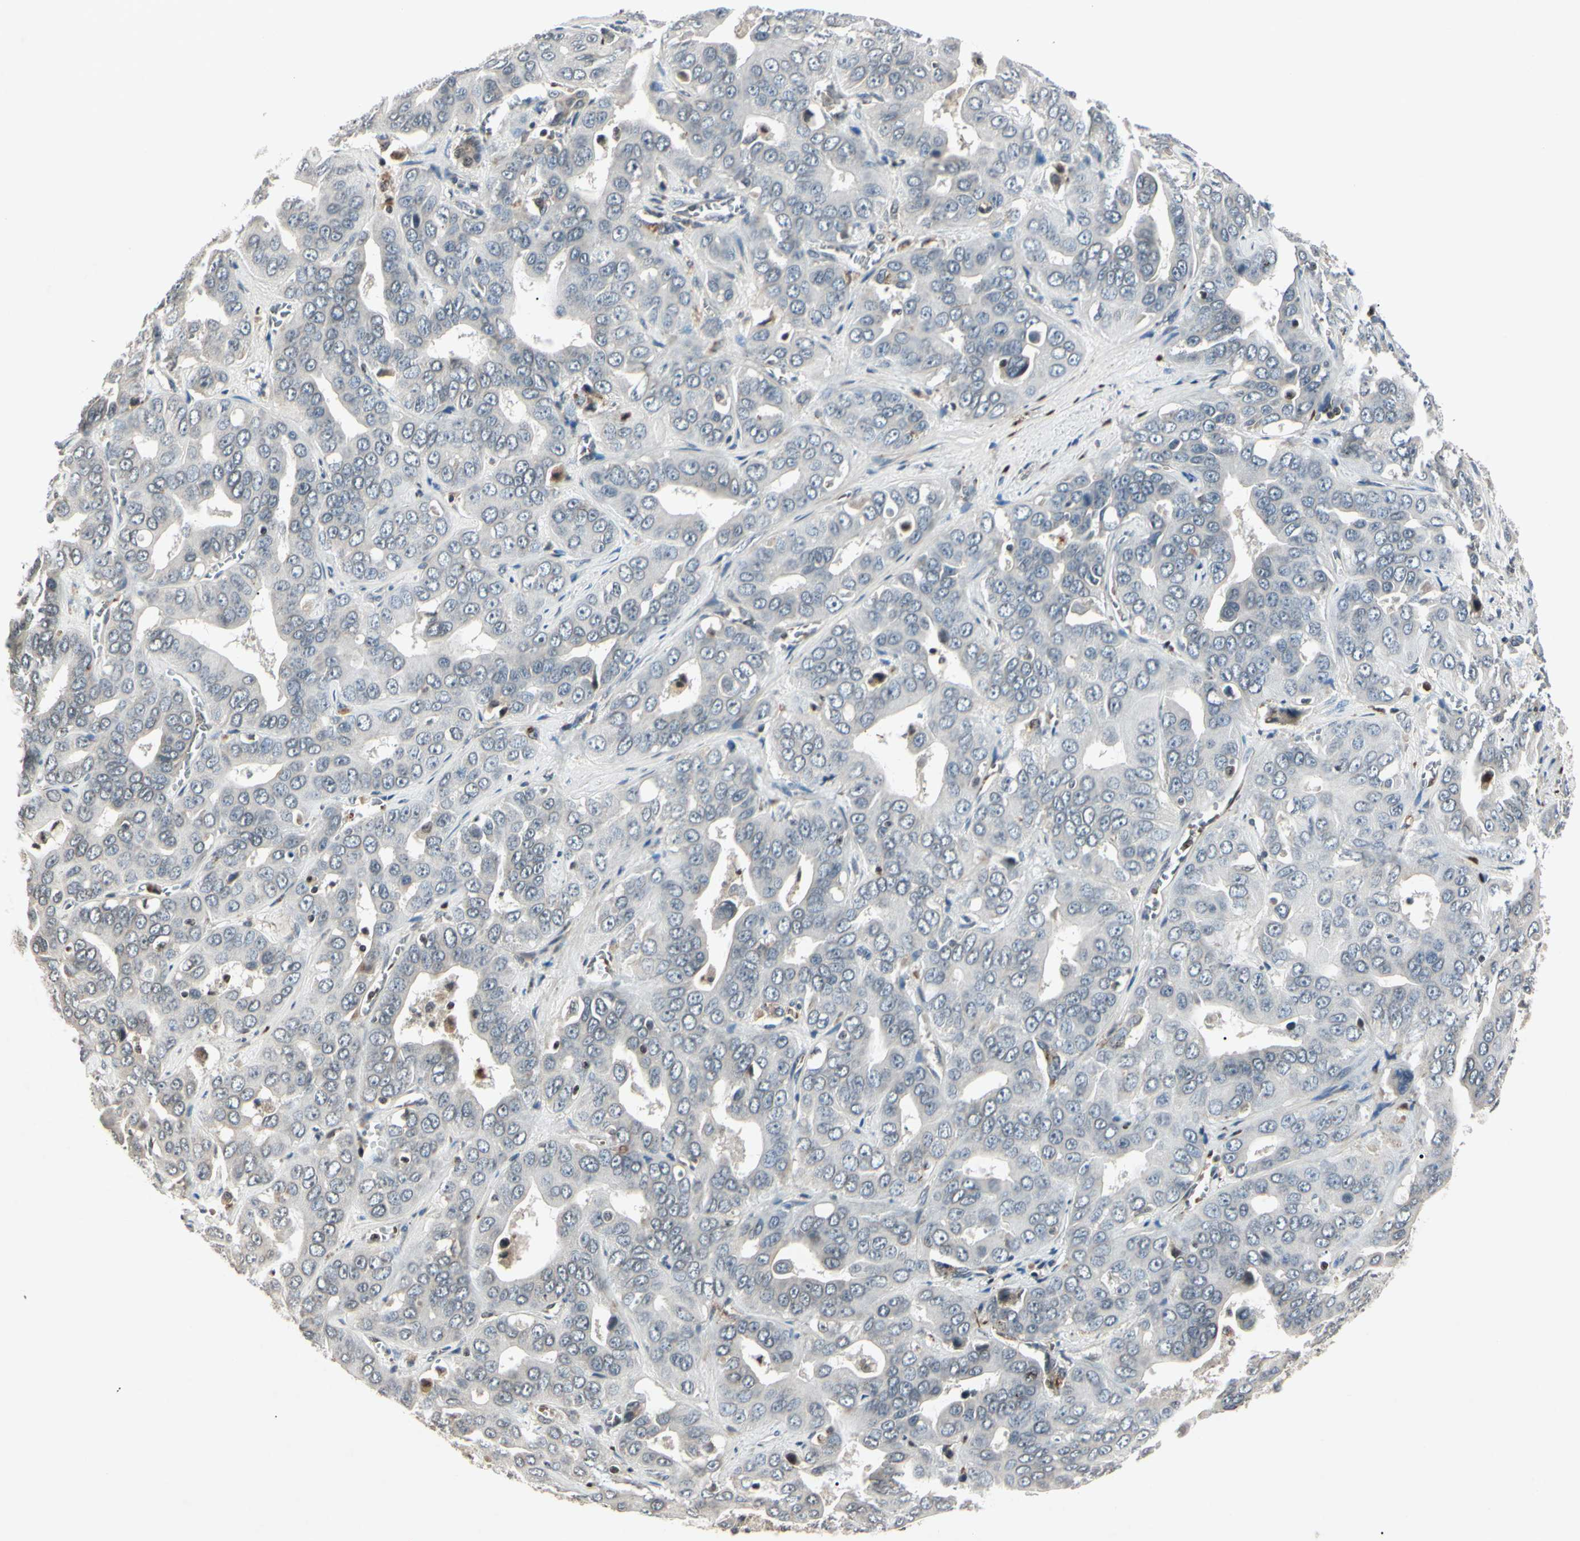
{"staining": {"intensity": "negative", "quantity": "none", "location": "none"}, "tissue": "liver cancer", "cell_type": "Tumor cells", "image_type": "cancer", "snomed": [{"axis": "morphology", "description": "Cholangiocarcinoma"}, {"axis": "topography", "description": "Liver"}], "caption": "There is no significant positivity in tumor cells of cholangiocarcinoma (liver). The staining is performed using DAB brown chromogen with nuclei counter-stained in using hematoxylin.", "gene": "AEBP1", "patient": {"sex": "female", "age": 52}}